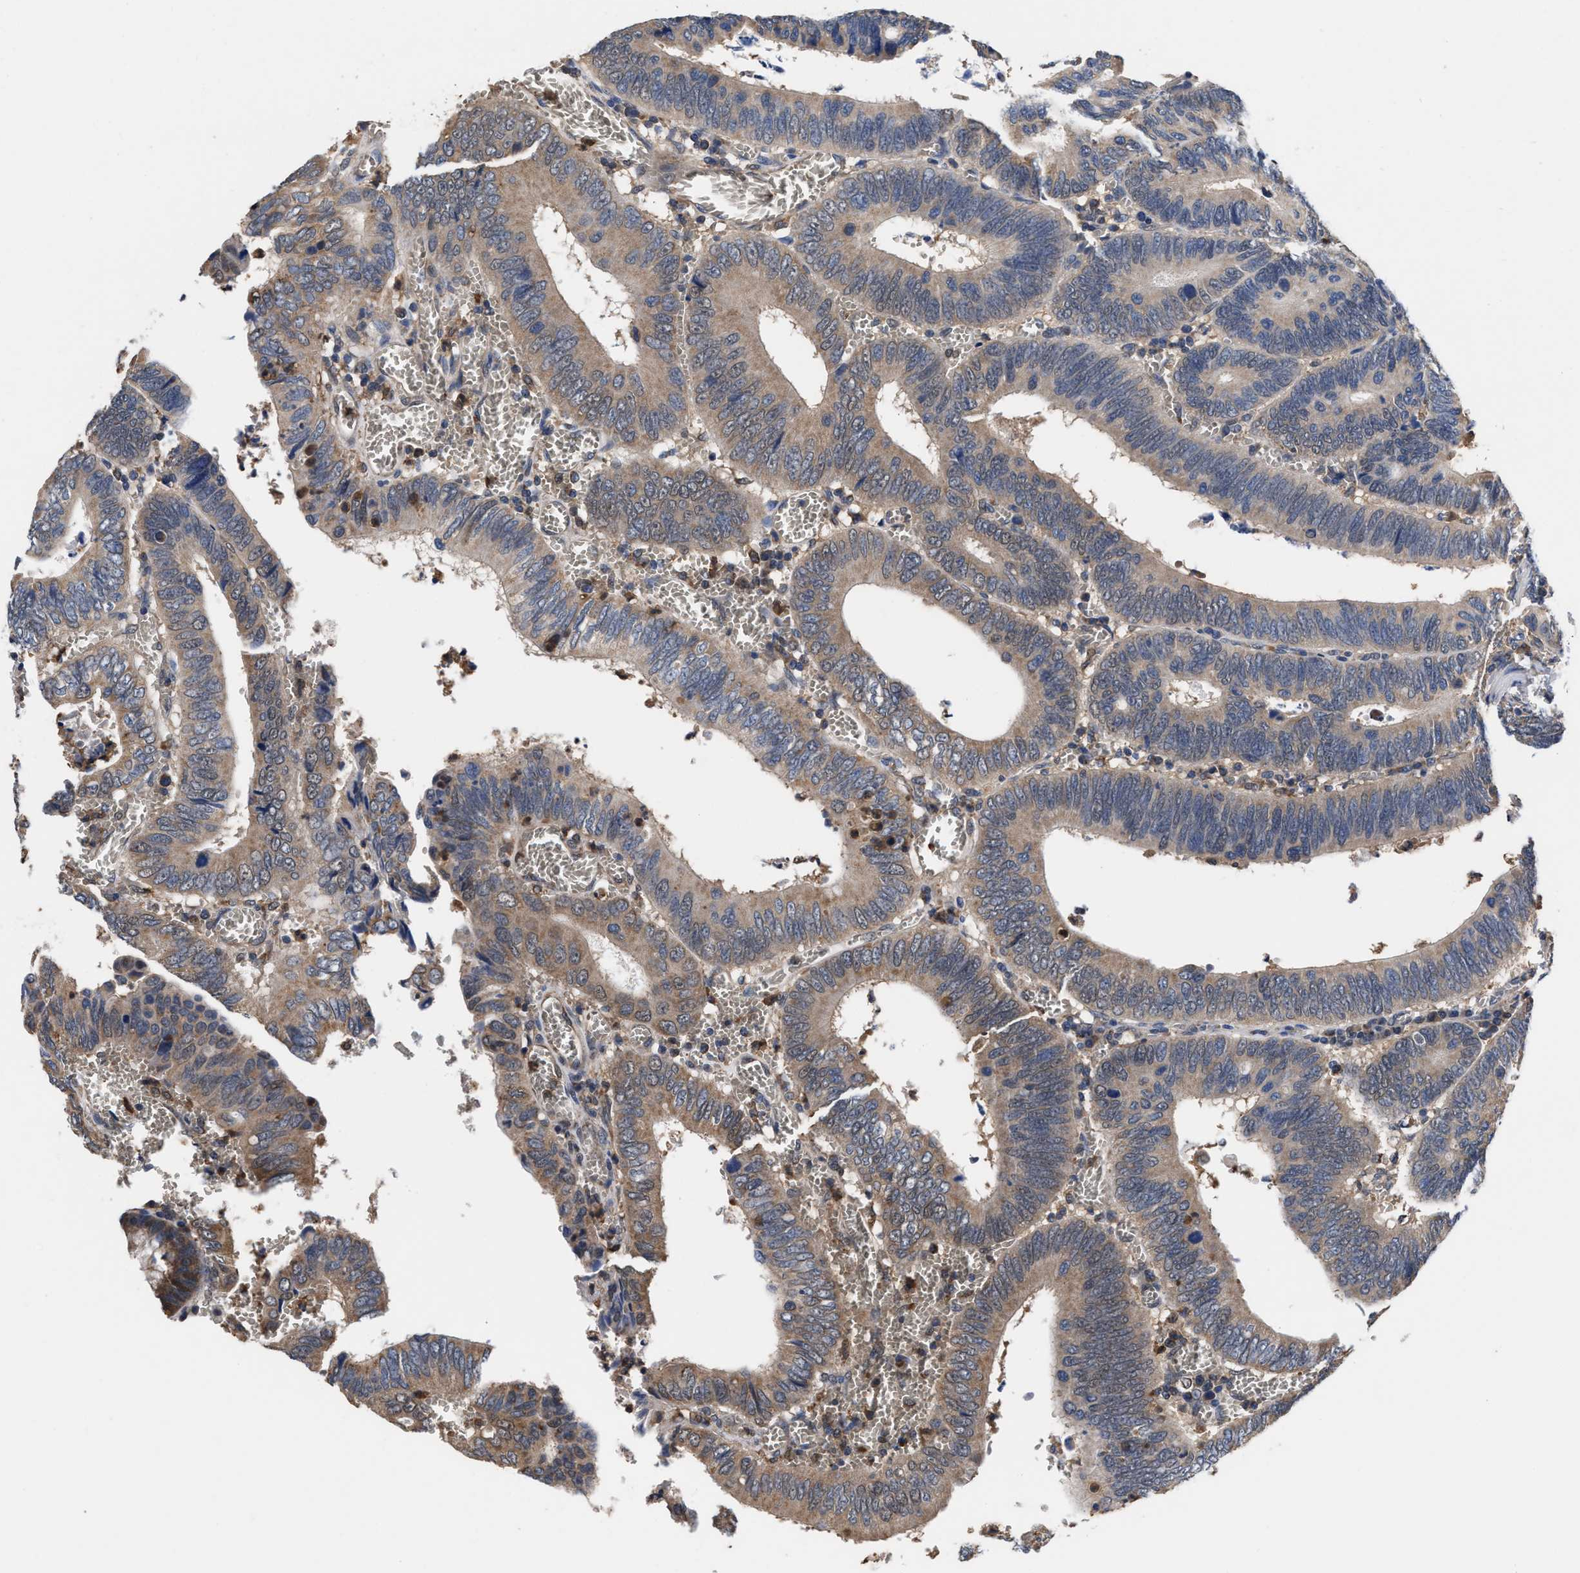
{"staining": {"intensity": "weak", "quantity": ">75%", "location": "cytoplasmic/membranous"}, "tissue": "colorectal cancer", "cell_type": "Tumor cells", "image_type": "cancer", "snomed": [{"axis": "morphology", "description": "Inflammation, NOS"}, {"axis": "morphology", "description": "Adenocarcinoma, NOS"}, {"axis": "topography", "description": "Colon"}], "caption": "Colorectal adenocarcinoma was stained to show a protein in brown. There is low levels of weak cytoplasmic/membranous staining in approximately >75% of tumor cells. (DAB IHC, brown staining for protein, blue staining for nuclei).", "gene": "ACLY", "patient": {"sex": "male", "age": 72}}